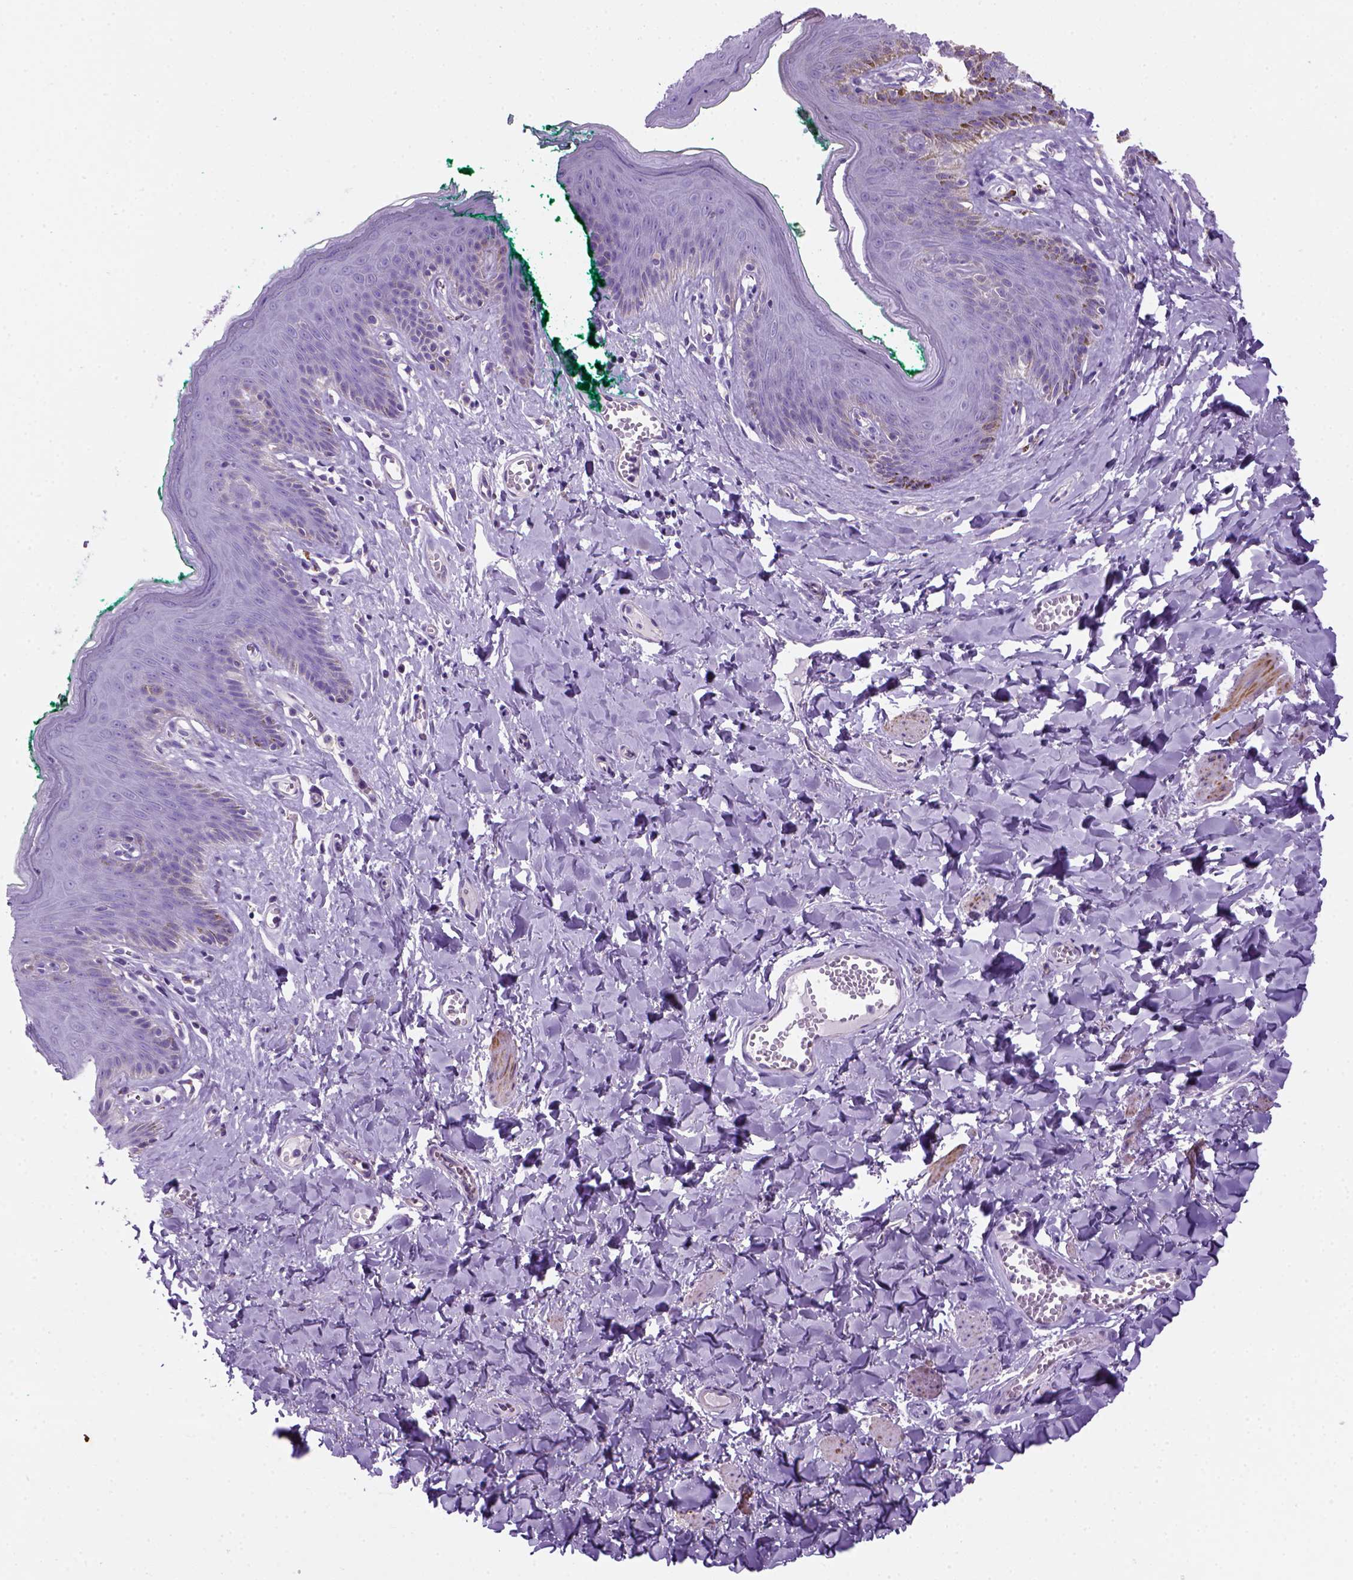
{"staining": {"intensity": "negative", "quantity": "none", "location": "none"}, "tissue": "skin", "cell_type": "Epidermal cells", "image_type": "normal", "snomed": [{"axis": "morphology", "description": "Normal tissue, NOS"}, {"axis": "topography", "description": "Vulva"}, {"axis": "topography", "description": "Peripheral nerve tissue"}], "caption": "Immunohistochemistry micrograph of normal human skin stained for a protein (brown), which reveals no positivity in epidermal cells. (DAB (3,3'-diaminobenzidine) IHC, high magnification).", "gene": "ARHGEF33", "patient": {"sex": "female", "age": 66}}